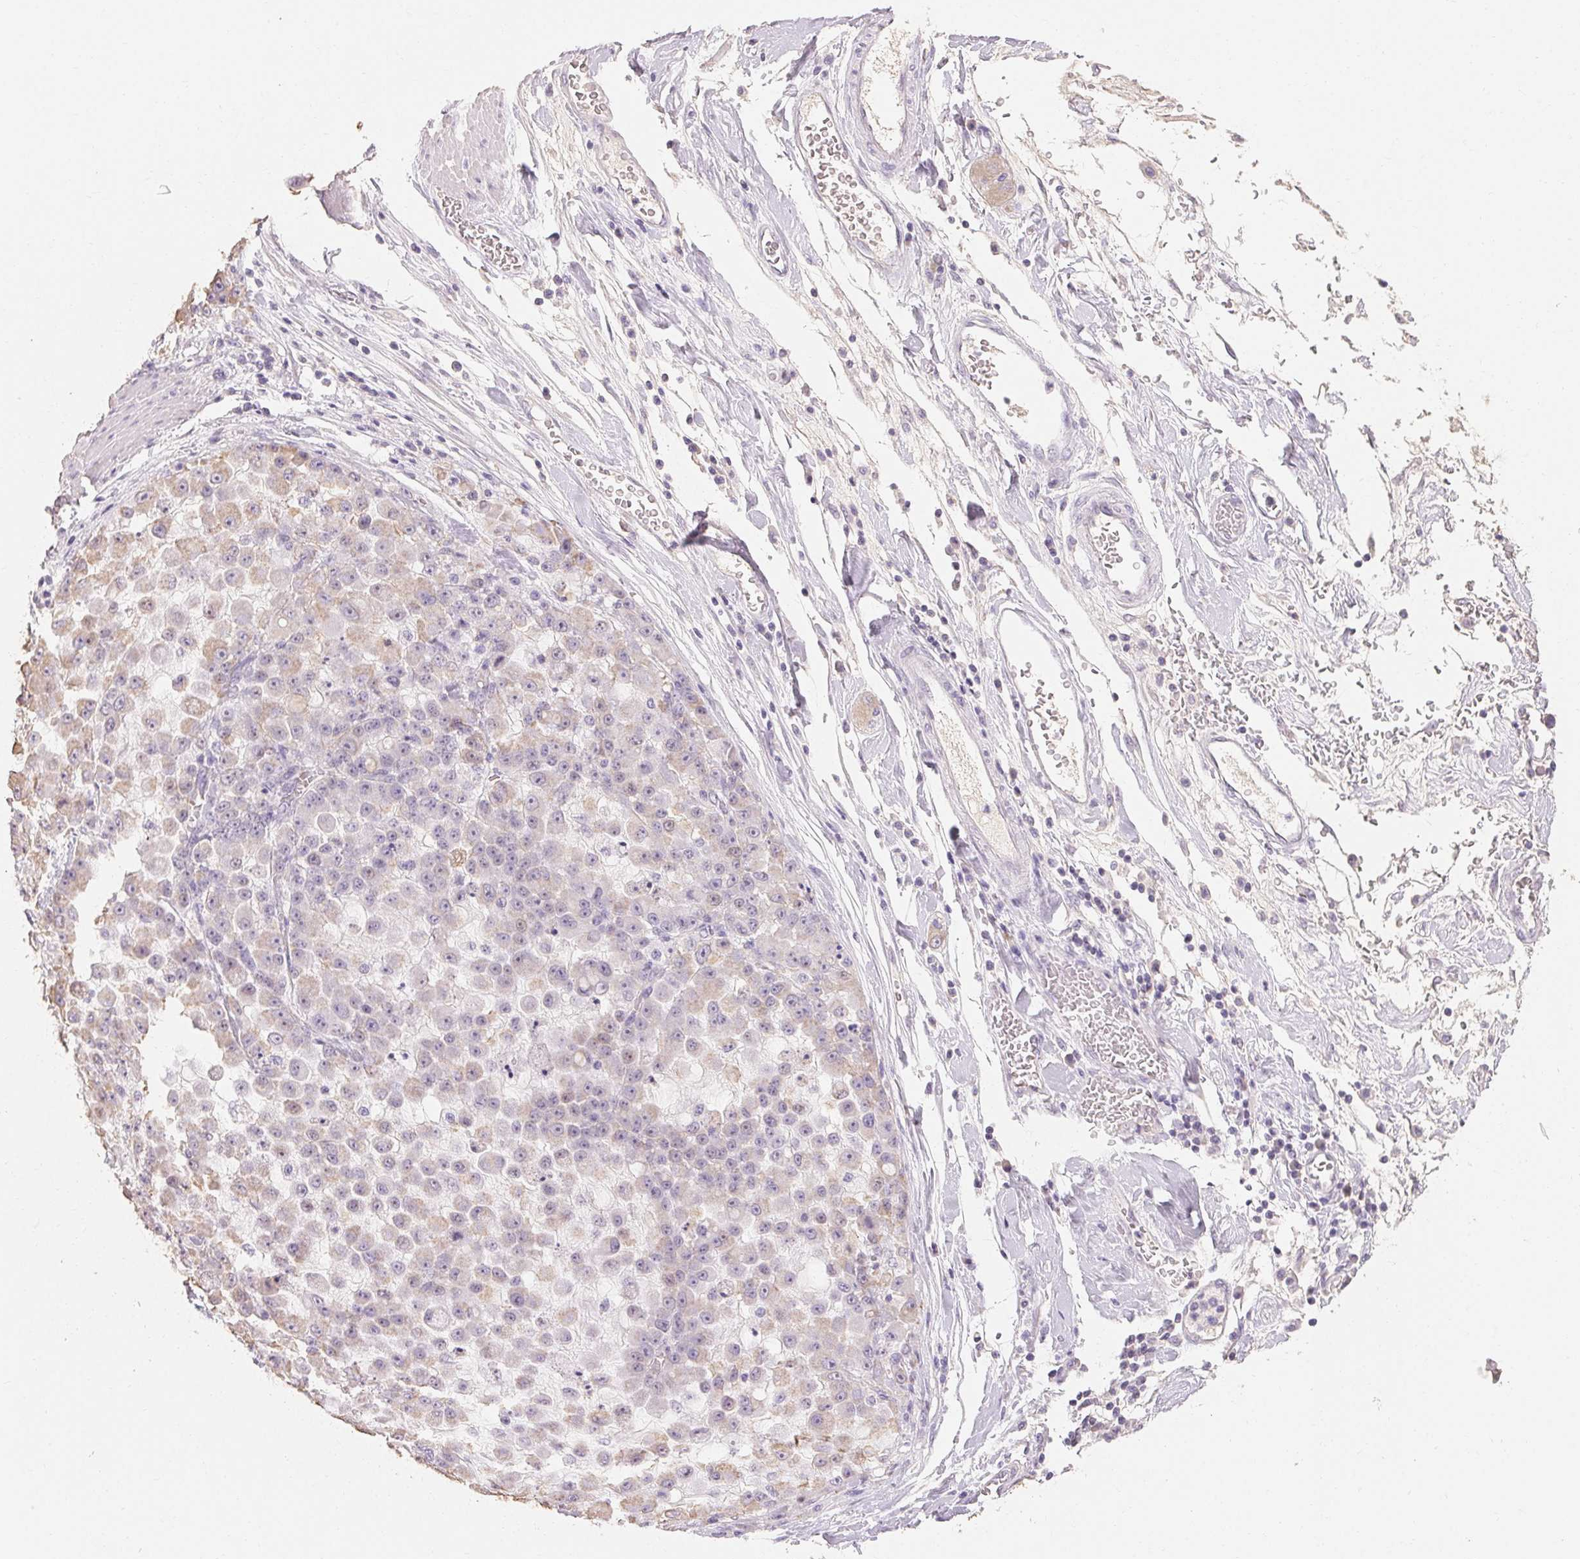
{"staining": {"intensity": "weak", "quantity": "25%-75%", "location": "cytoplasmic/membranous"}, "tissue": "stomach cancer", "cell_type": "Tumor cells", "image_type": "cancer", "snomed": [{"axis": "morphology", "description": "Adenocarcinoma, NOS"}, {"axis": "topography", "description": "Stomach"}], "caption": "A high-resolution micrograph shows immunohistochemistry staining of stomach cancer (adenocarcinoma), which reveals weak cytoplasmic/membranous positivity in about 25%-75% of tumor cells.", "gene": "MAP7D2", "patient": {"sex": "female", "age": 76}}